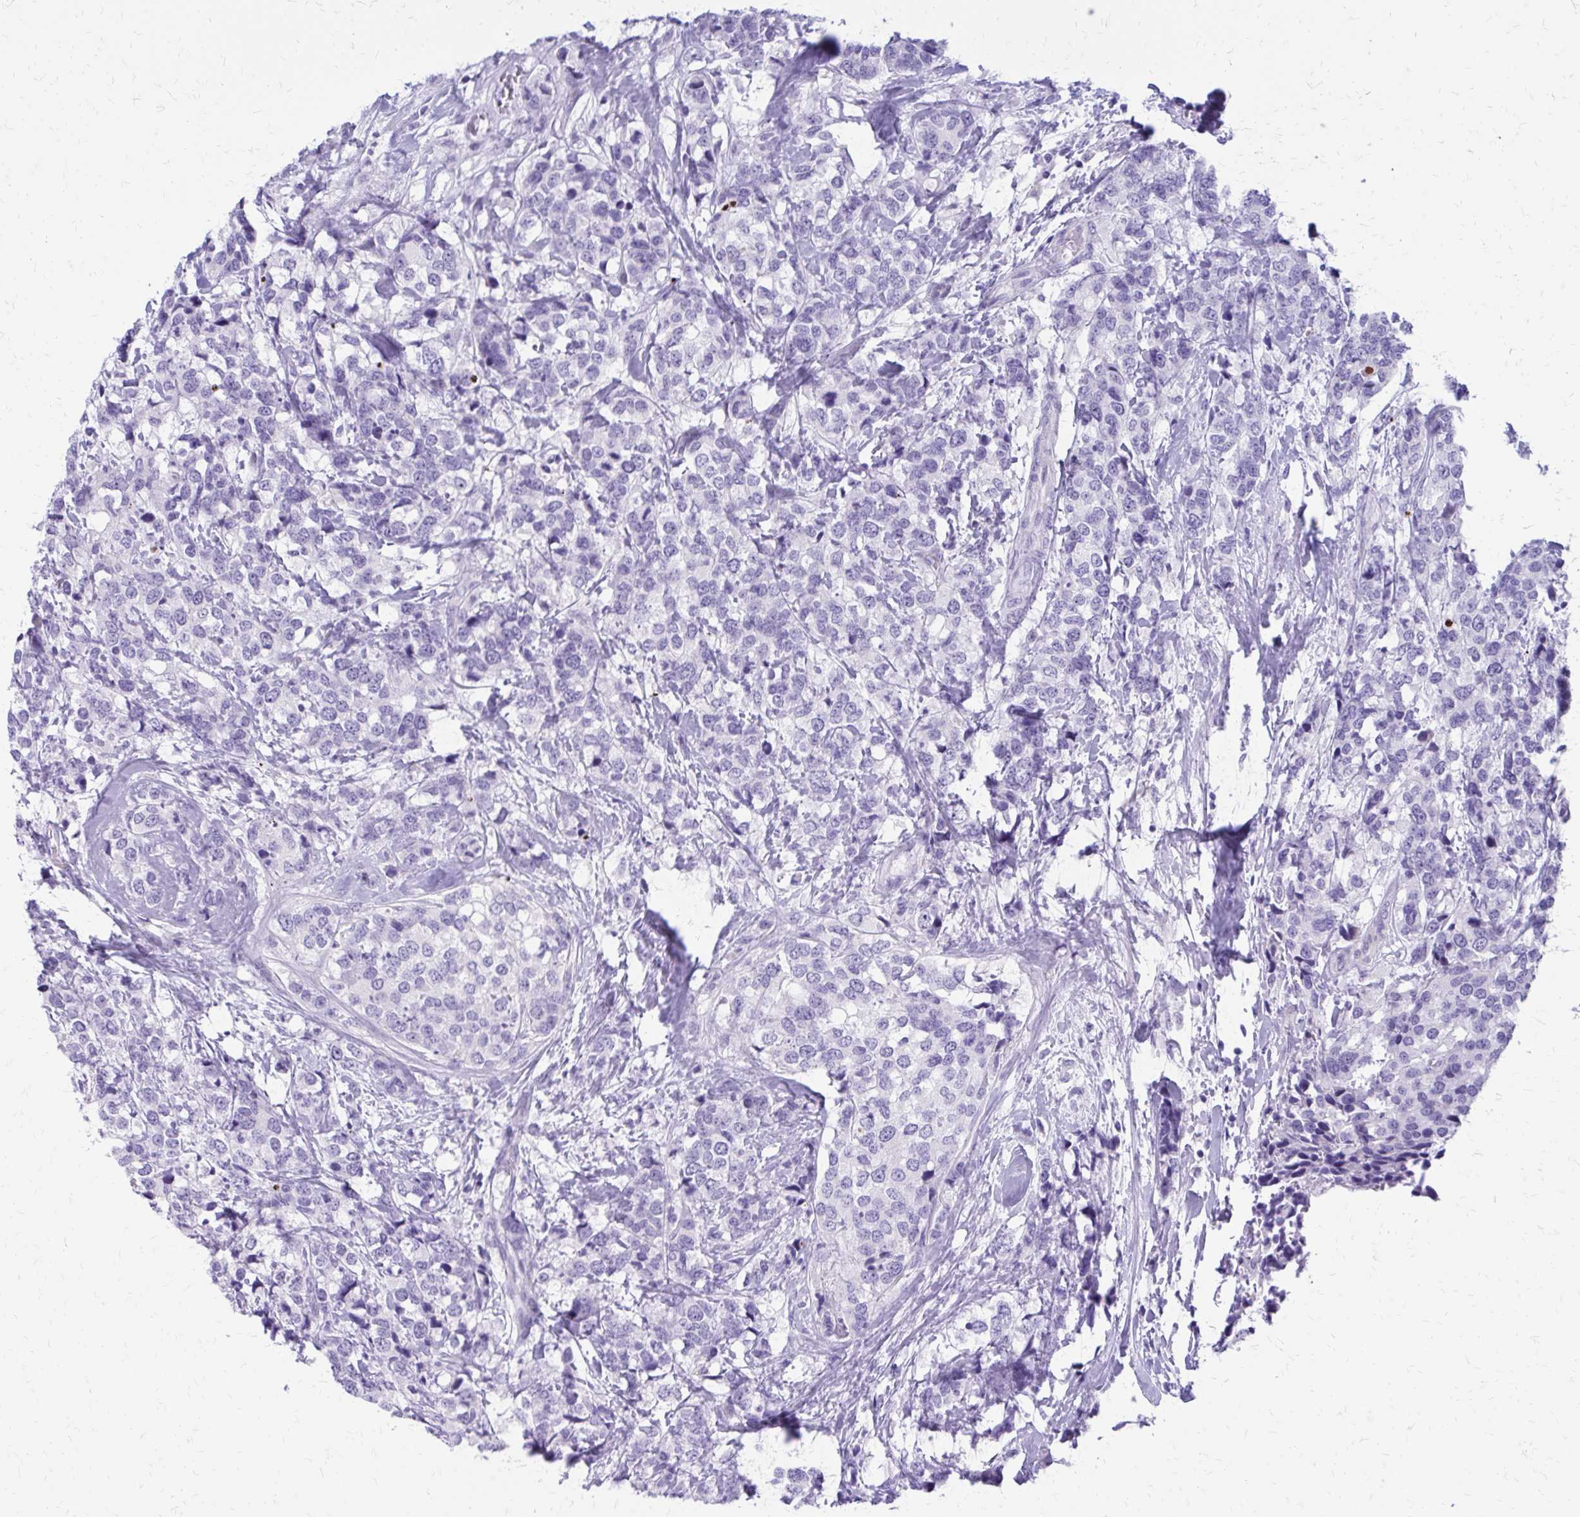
{"staining": {"intensity": "negative", "quantity": "none", "location": "none"}, "tissue": "breast cancer", "cell_type": "Tumor cells", "image_type": "cancer", "snomed": [{"axis": "morphology", "description": "Lobular carcinoma"}, {"axis": "topography", "description": "Breast"}], "caption": "High power microscopy image of an immunohistochemistry histopathology image of breast cancer (lobular carcinoma), revealing no significant staining in tumor cells. (DAB immunohistochemistry visualized using brightfield microscopy, high magnification).", "gene": "LCN15", "patient": {"sex": "female", "age": 59}}